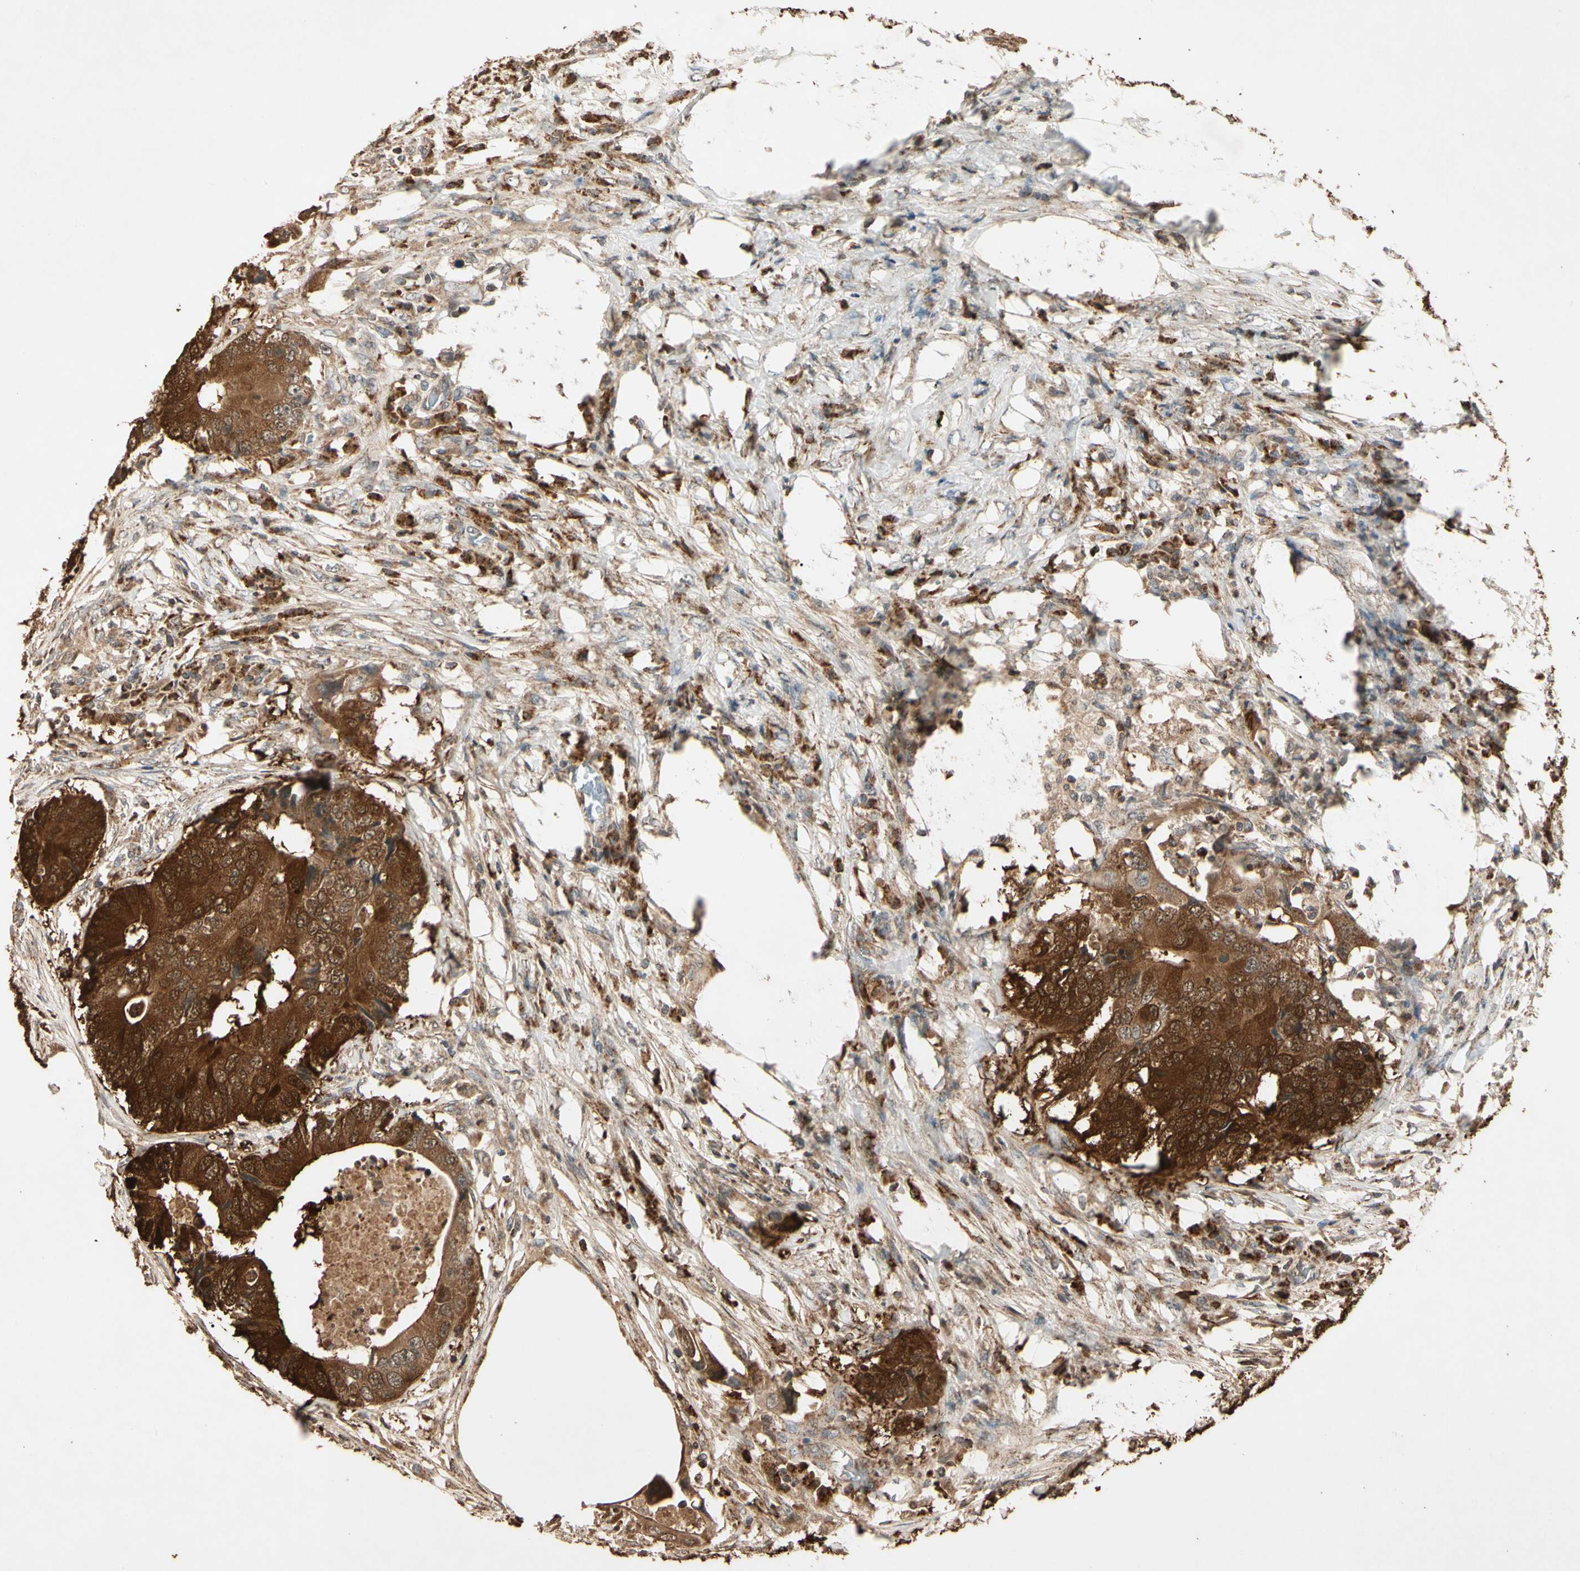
{"staining": {"intensity": "strong", "quantity": ">75%", "location": "cytoplasmic/membranous"}, "tissue": "colorectal cancer", "cell_type": "Tumor cells", "image_type": "cancer", "snomed": [{"axis": "morphology", "description": "Adenocarcinoma, NOS"}, {"axis": "topography", "description": "Colon"}], "caption": "Colorectal cancer (adenocarcinoma) stained with a brown dye shows strong cytoplasmic/membranous positive expression in approximately >75% of tumor cells.", "gene": "PRDX5", "patient": {"sex": "male", "age": 71}}